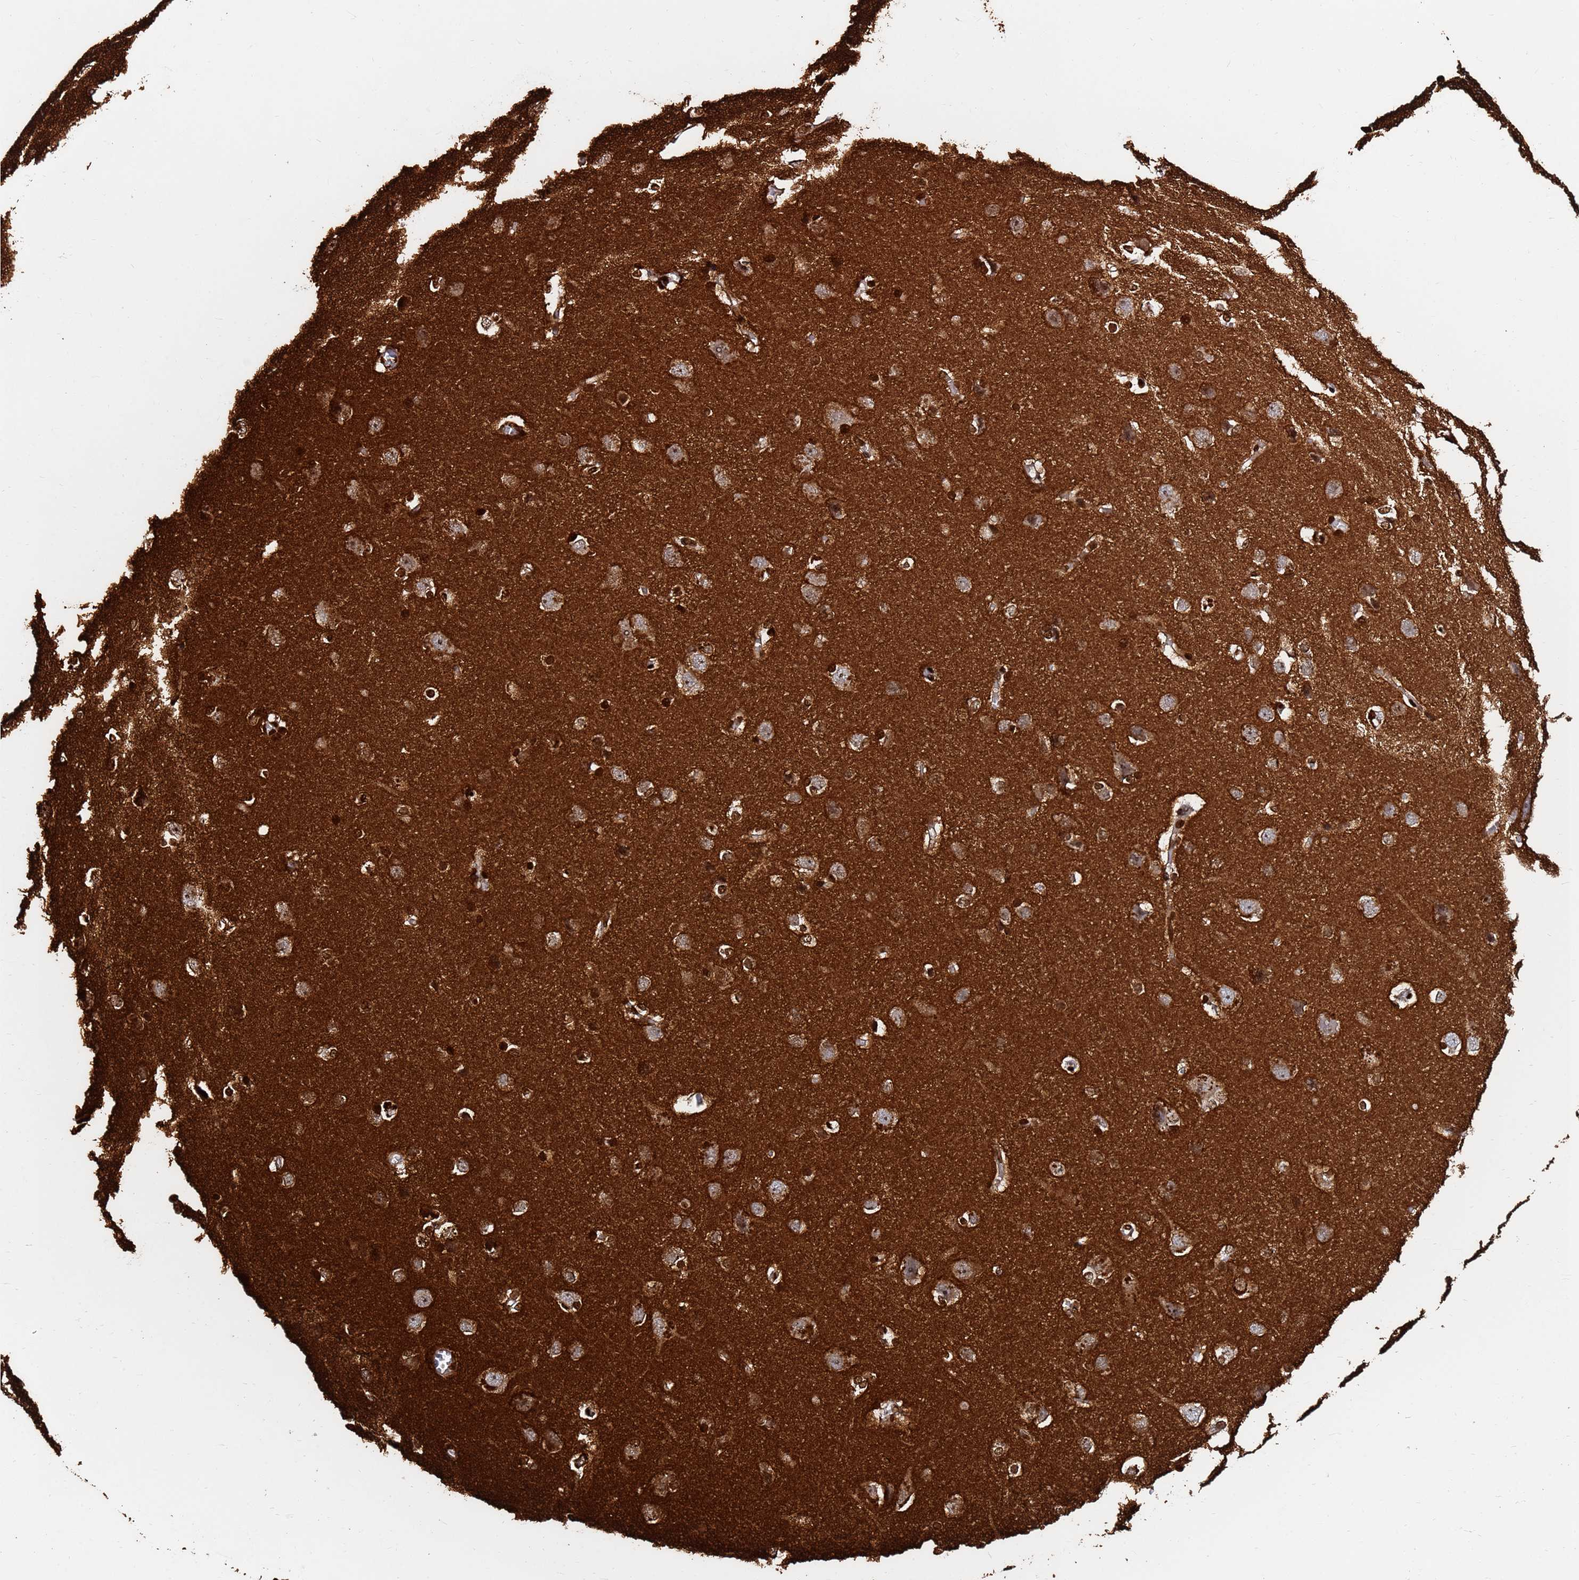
{"staining": {"intensity": "moderate", "quantity": "25%-75%", "location": "cytoplasmic/membranous,nuclear"}, "tissue": "cerebral cortex", "cell_type": "Endothelial cells", "image_type": "normal", "snomed": [{"axis": "morphology", "description": "Normal tissue, NOS"}, {"axis": "topography", "description": "Cerebral cortex"}], "caption": "IHC histopathology image of unremarkable human cerebral cortex stained for a protein (brown), which displays medium levels of moderate cytoplasmic/membranous,nuclear staining in about 25%-75% of endothelial cells.", "gene": "BASP1", "patient": {"sex": "male", "age": 37}}